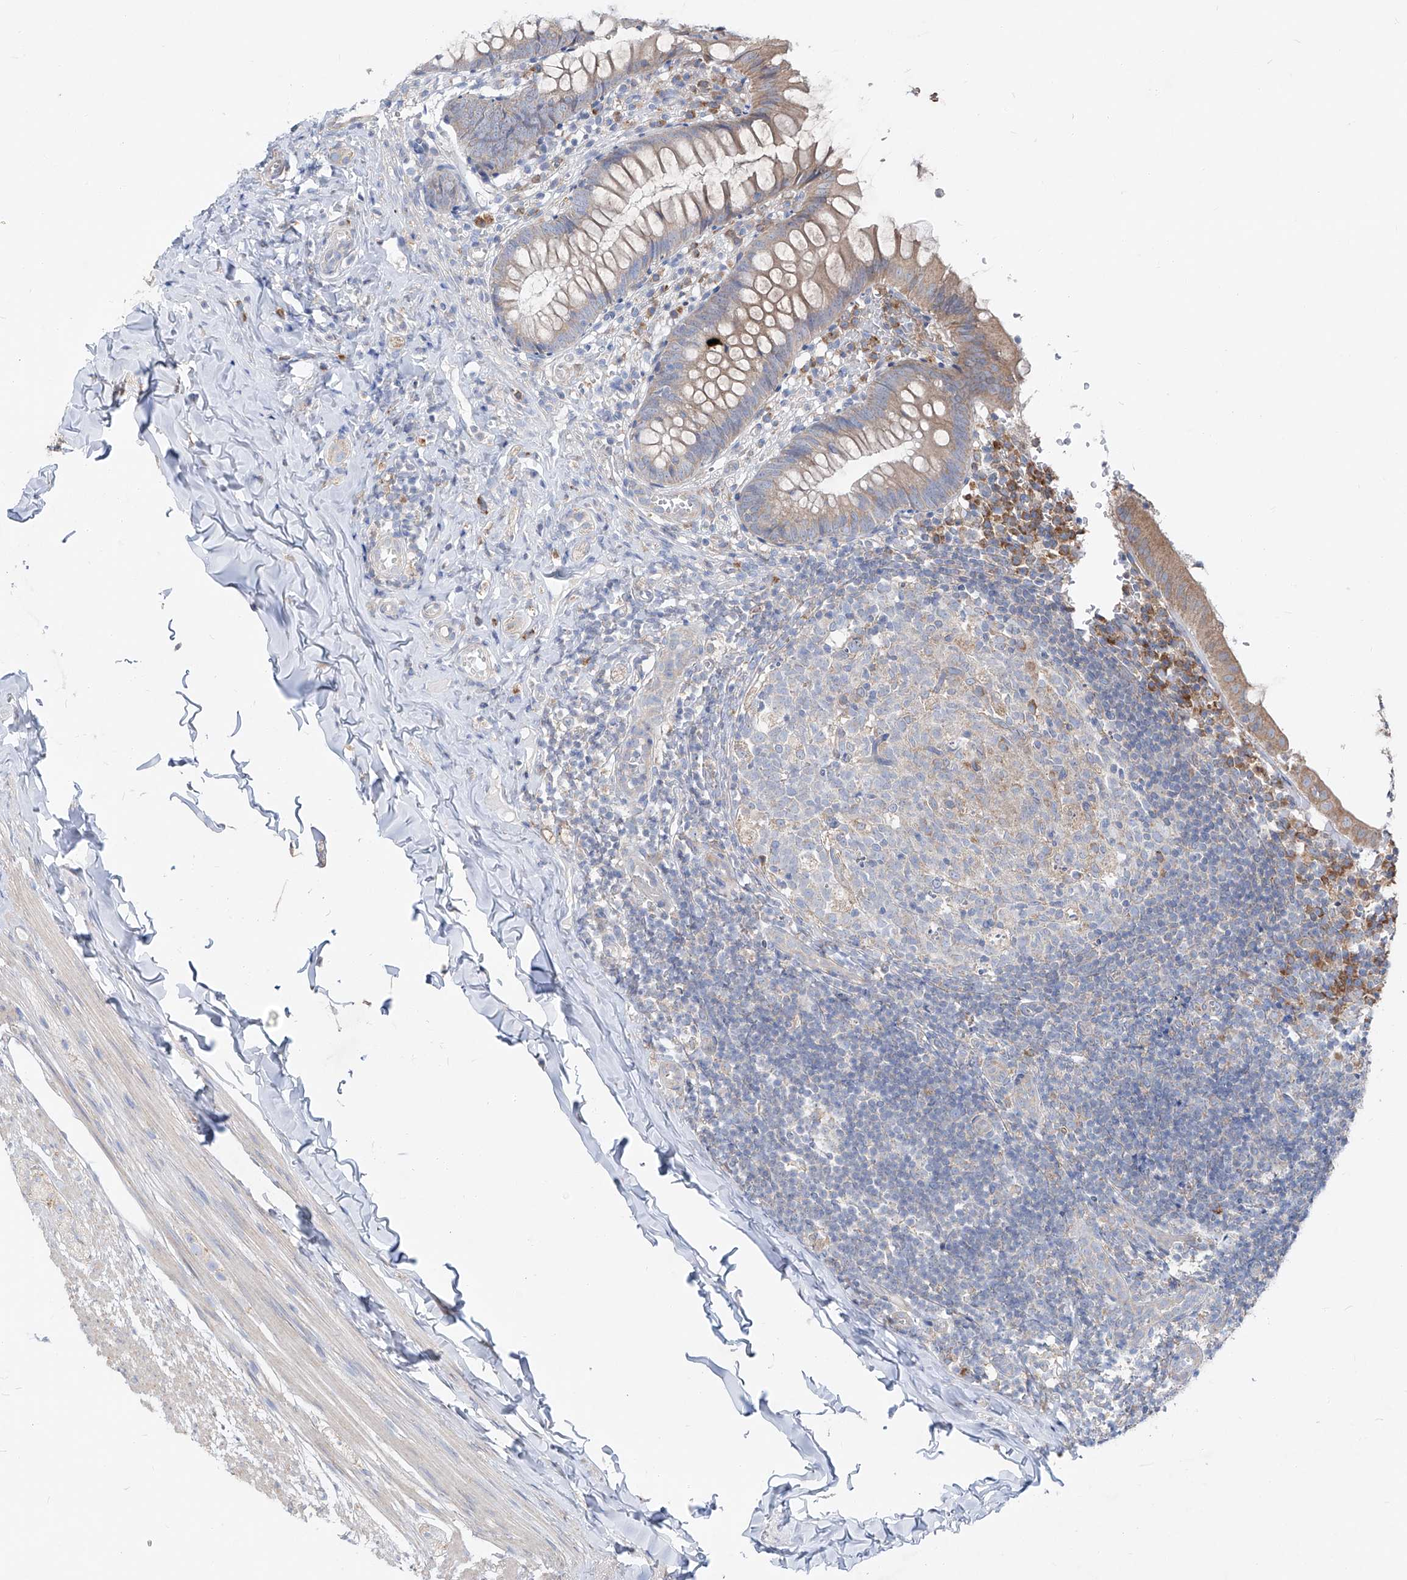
{"staining": {"intensity": "weak", "quantity": ">75%", "location": "cytoplasmic/membranous"}, "tissue": "appendix", "cell_type": "Glandular cells", "image_type": "normal", "snomed": [{"axis": "morphology", "description": "Normal tissue, NOS"}, {"axis": "topography", "description": "Appendix"}], "caption": "This histopathology image exhibits IHC staining of normal appendix, with low weak cytoplasmic/membranous expression in approximately >75% of glandular cells.", "gene": "UFL1", "patient": {"sex": "male", "age": 8}}